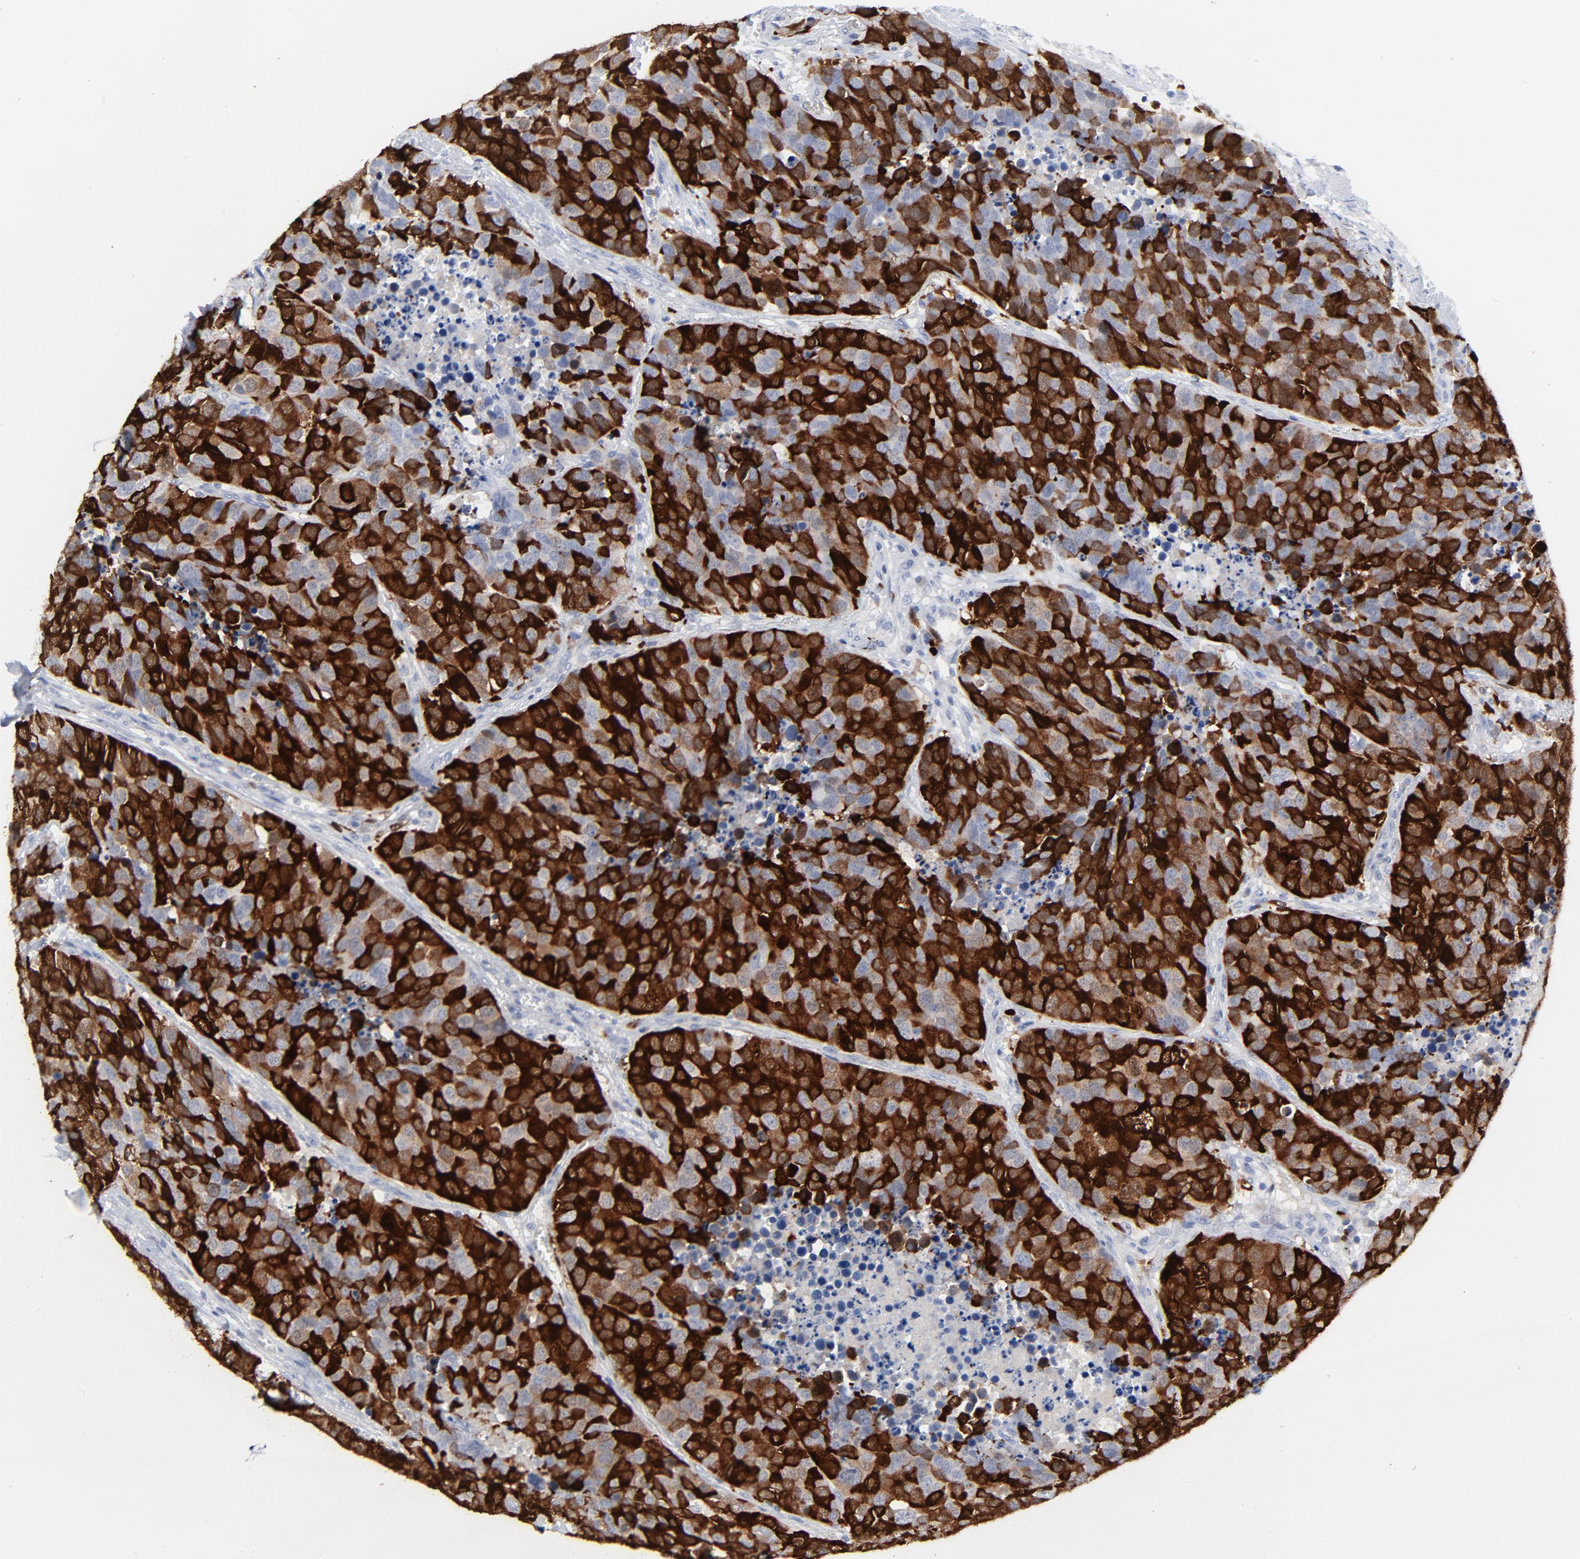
{"staining": {"intensity": "strong", "quantity": ">75%", "location": "cytoplasmic/membranous,nuclear"}, "tissue": "carcinoid", "cell_type": "Tumor cells", "image_type": "cancer", "snomed": [{"axis": "morphology", "description": "Carcinoid, malignant, NOS"}, {"axis": "topography", "description": "Lung"}], "caption": "Immunohistochemistry (IHC) of human malignant carcinoid demonstrates high levels of strong cytoplasmic/membranous and nuclear expression in about >75% of tumor cells. (IHC, brightfield microscopy, high magnification).", "gene": "CDK1", "patient": {"sex": "male", "age": 60}}